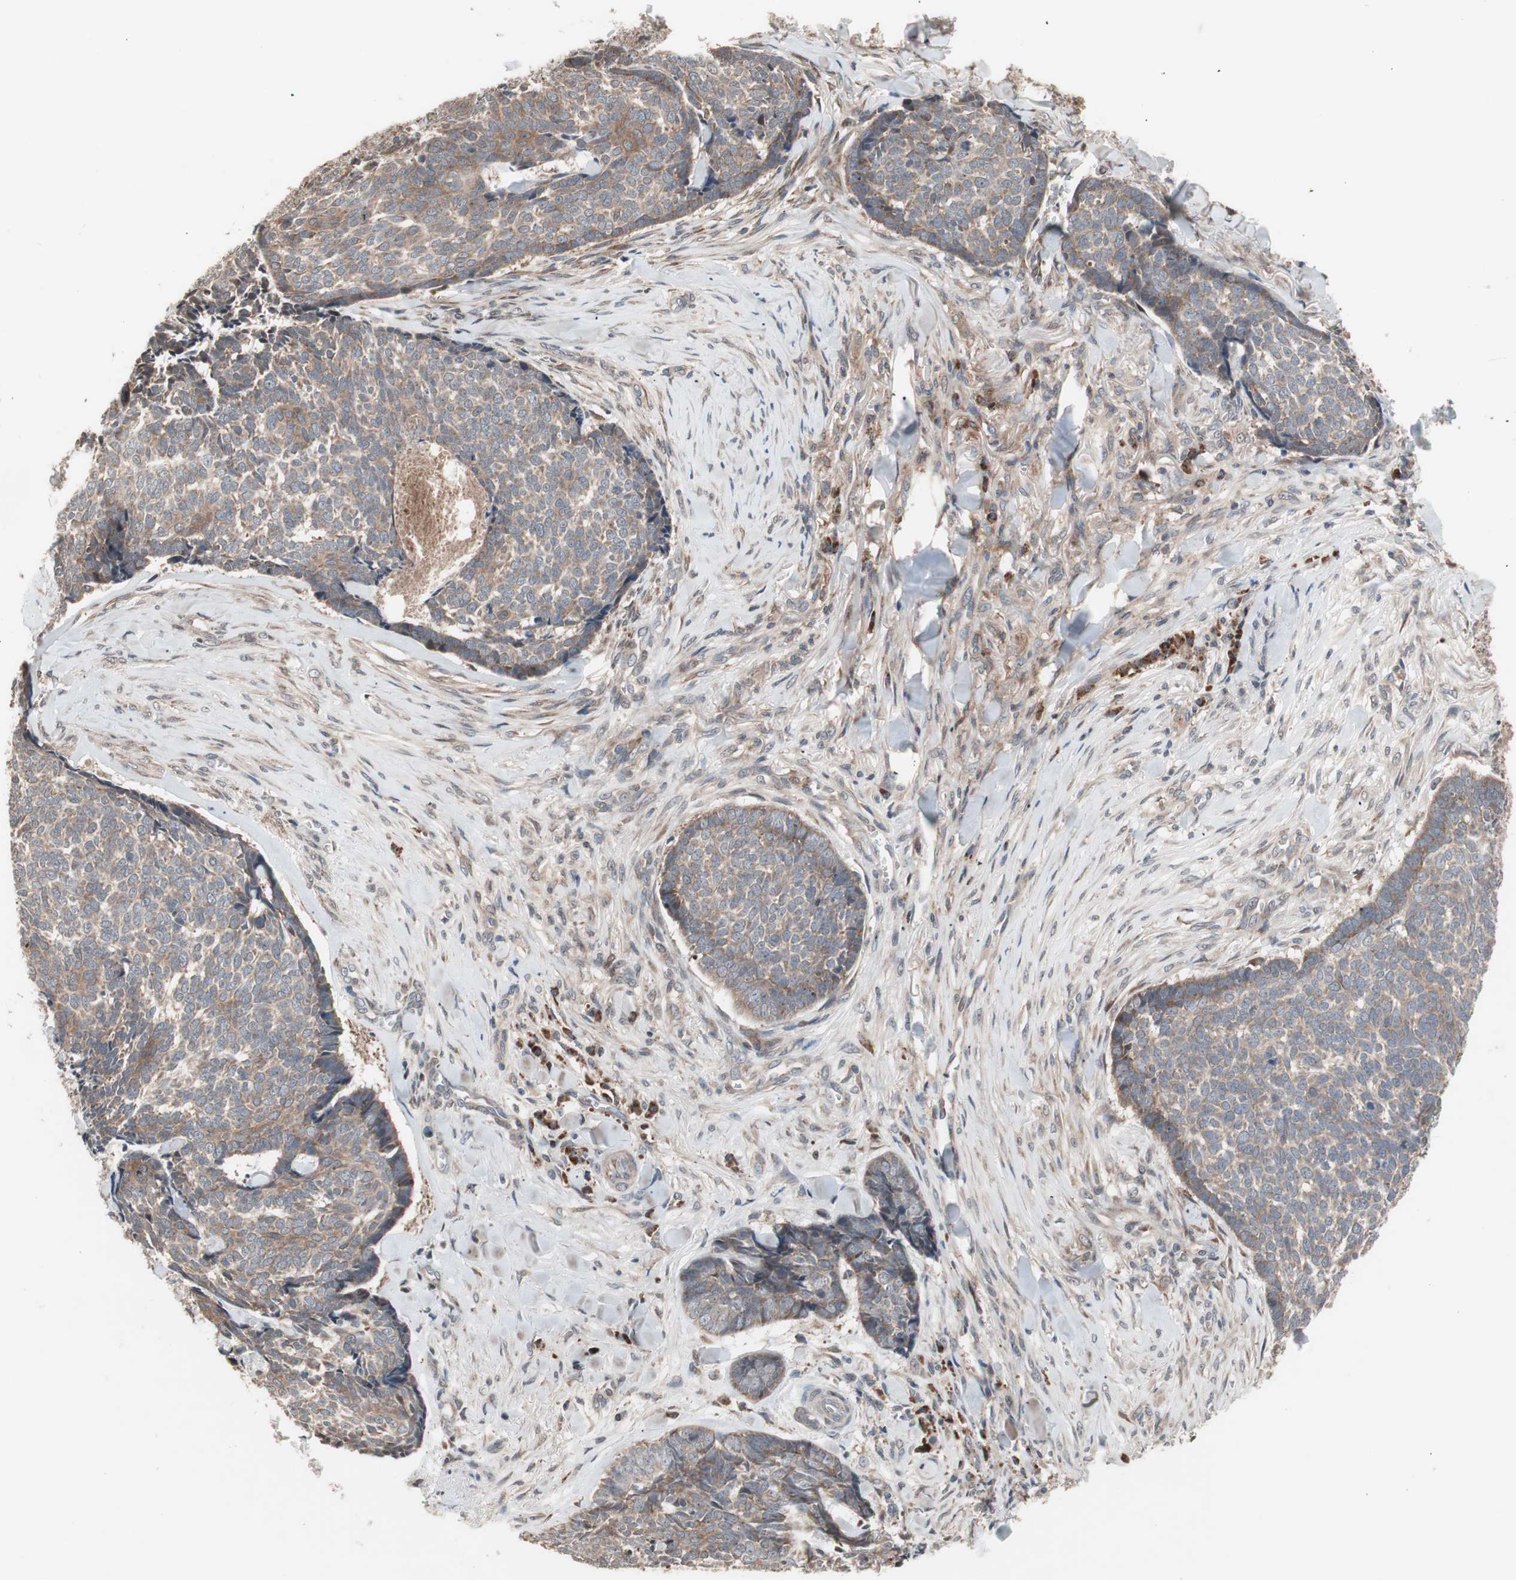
{"staining": {"intensity": "moderate", "quantity": ">75%", "location": "cytoplasmic/membranous"}, "tissue": "skin cancer", "cell_type": "Tumor cells", "image_type": "cancer", "snomed": [{"axis": "morphology", "description": "Basal cell carcinoma"}, {"axis": "topography", "description": "Skin"}], "caption": "Human basal cell carcinoma (skin) stained with a protein marker reveals moderate staining in tumor cells.", "gene": "NF2", "patient": {"sex": "male", "age": 84}}